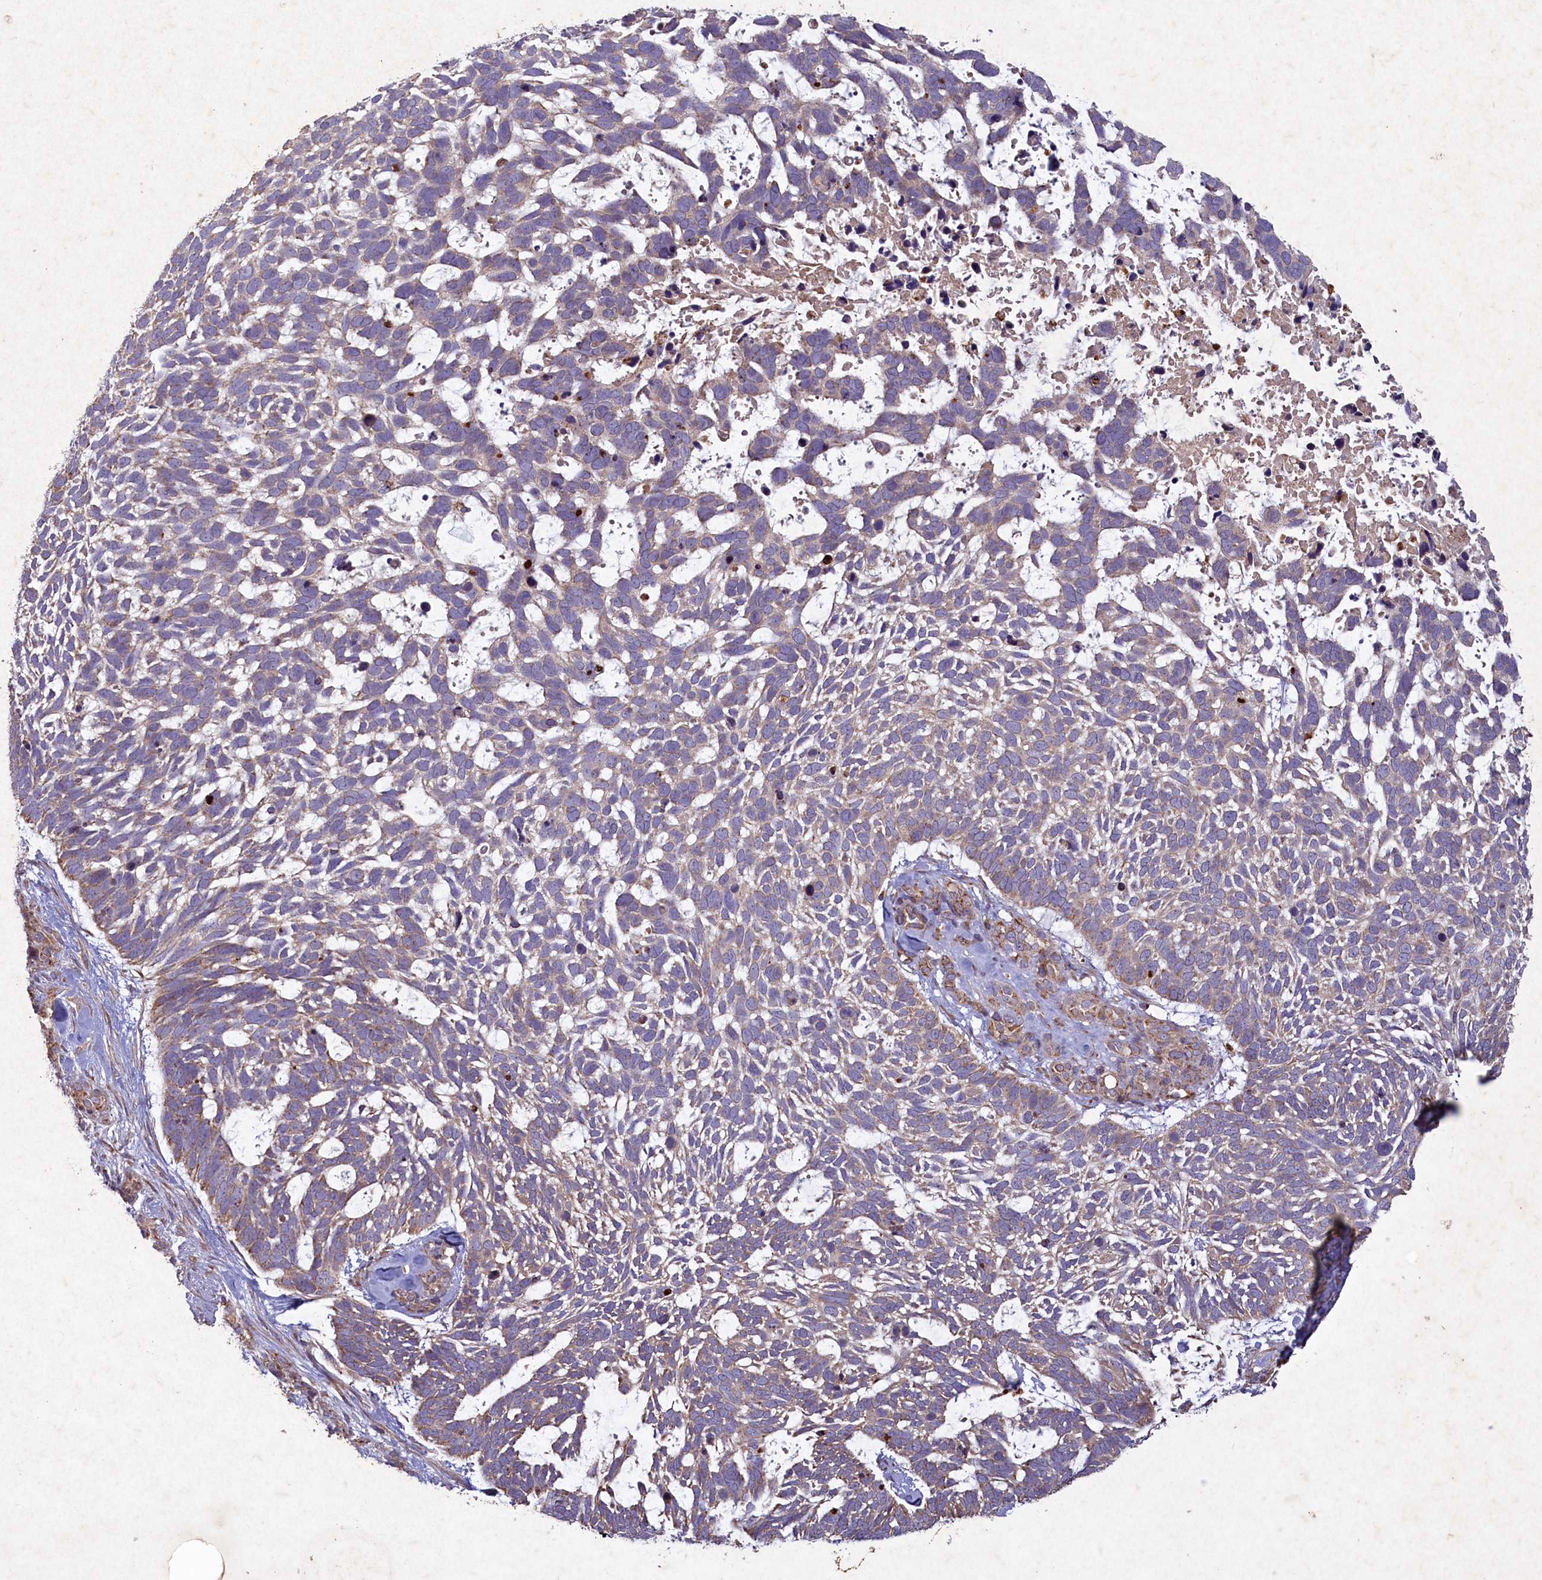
{"staining": {"intensity": "weak", "quantity": "<25%", "location": "cytoplasmic/membranous"}, "tissue": "skin cancer", "cell_type": "Tumor cells", "image_type": "cancer", "snomed": [{"axis": "morphology", "description": "Basal cell carcinoma"}, {"axis": "topography", "description": "Skin"}], "caption": "This is a image of immunohistochemistry staining of basal cell carcinoma (skin), which shows no positivity in tumor cells.", "gene": "CIAO2B", "patient": {"sex": "male", "age": 88}}